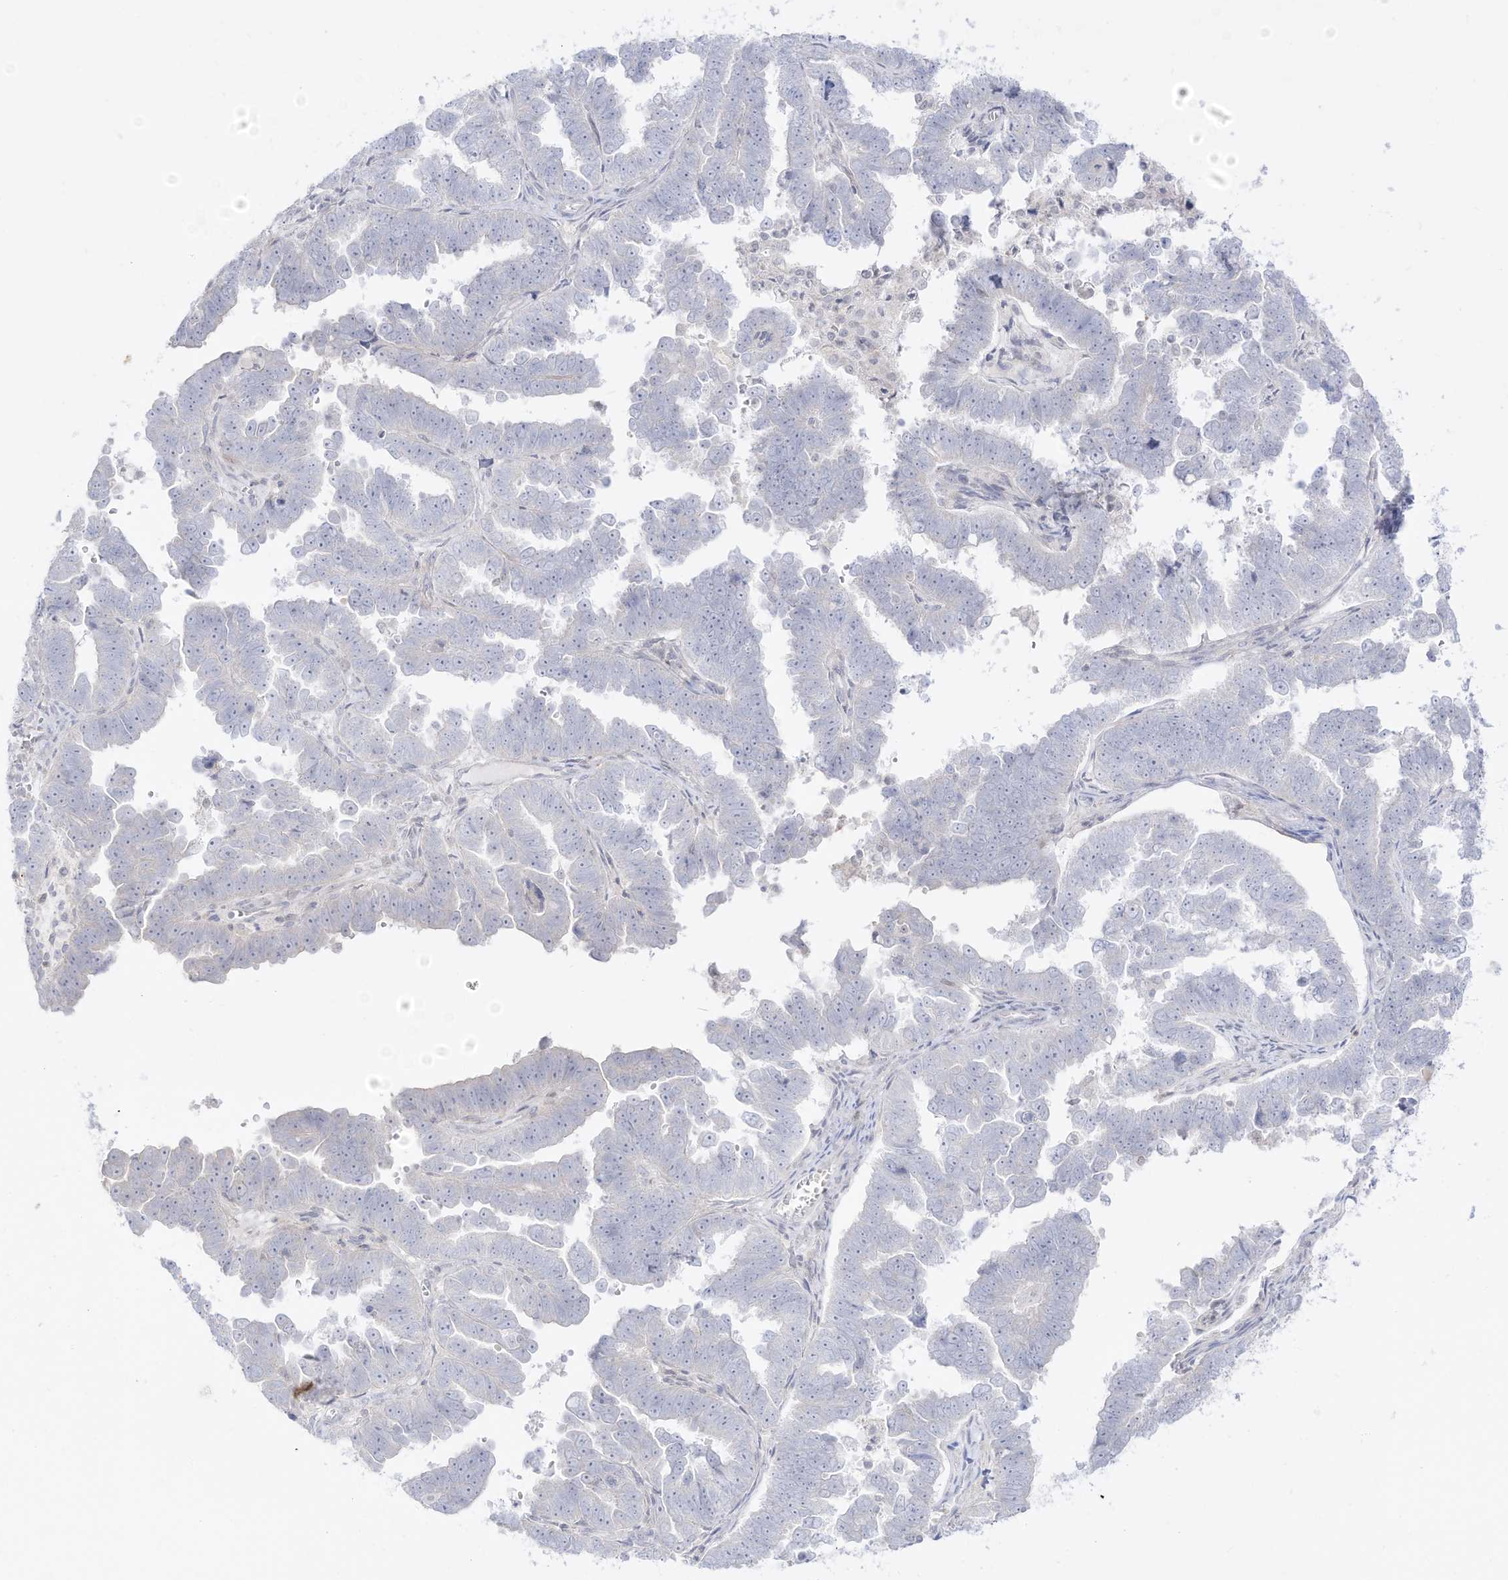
{"staining": {"intensity": "negative", "quantity": "none", "location": "none"}, "tissue": "endometrial cancer", "cell_type": "Tumor cells", "image_type": "cancer", "snomed": [{"axis": "morphology", "description": "Adenocarcinoma, NOS"}, {"axis": "topography", "description": "Endometrium"}], "caption": "Endometrial cancer was stained to show a protein in brown. There is no significant expression in tumor cells.", "gene": "DMKN", "patient": {"sex": "female", "age": 75}}